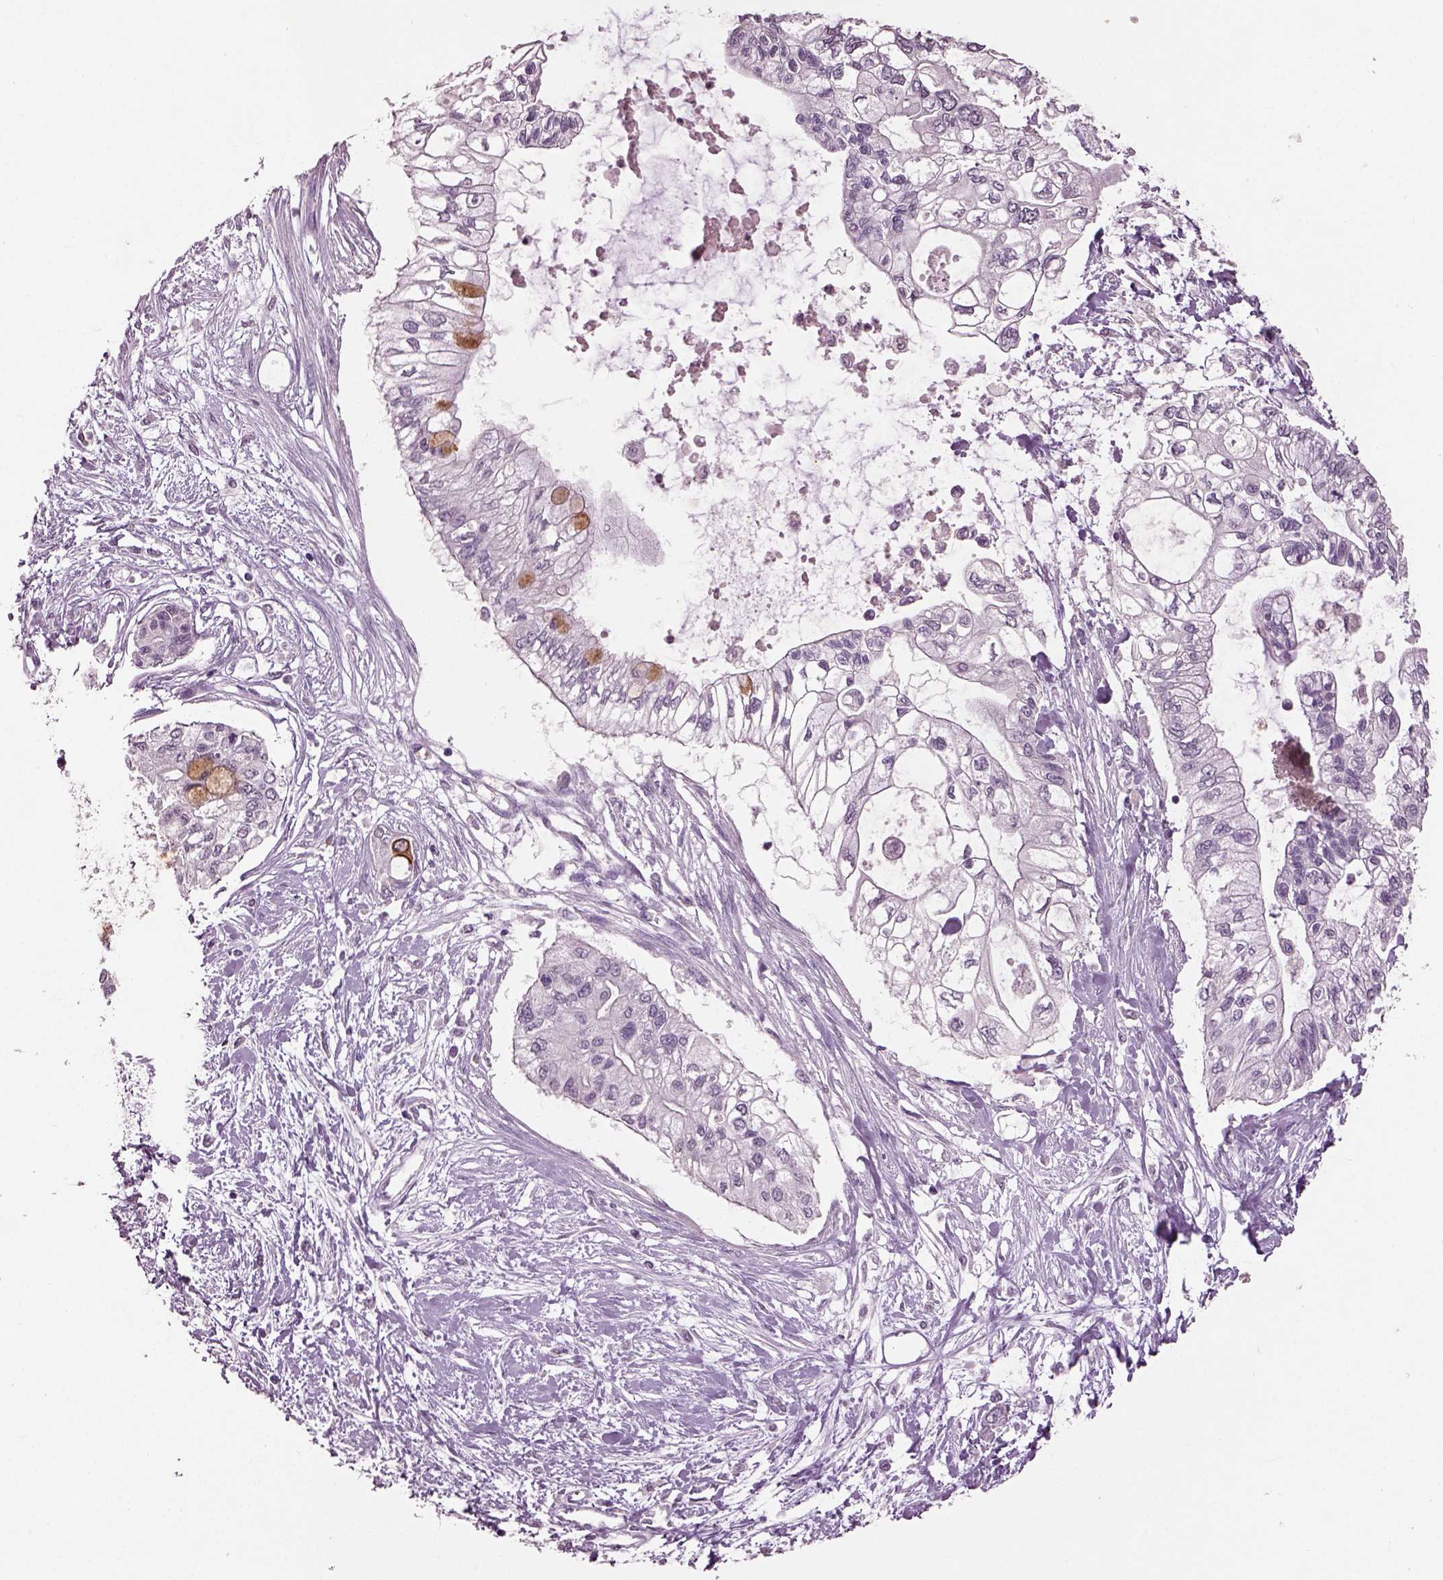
{"staining": {"intensity": "negative", "quantity": "none", "location": "none"}, "tissue": "pancreatic cancer", "cell_type": "Tumor cells", "image_type": "cancer", "snomed": [{"axis": "morphology", "description": "Adenocarcinoma, NOS"}, {"axis": "topography", "description": "Pancreas"}], "caption": "An image of human pancreatic adenocarcinoma is negative for staining in tumor cells.", "gene": "KCNIP3", "patient": {"sex": "female", "age": 77}}